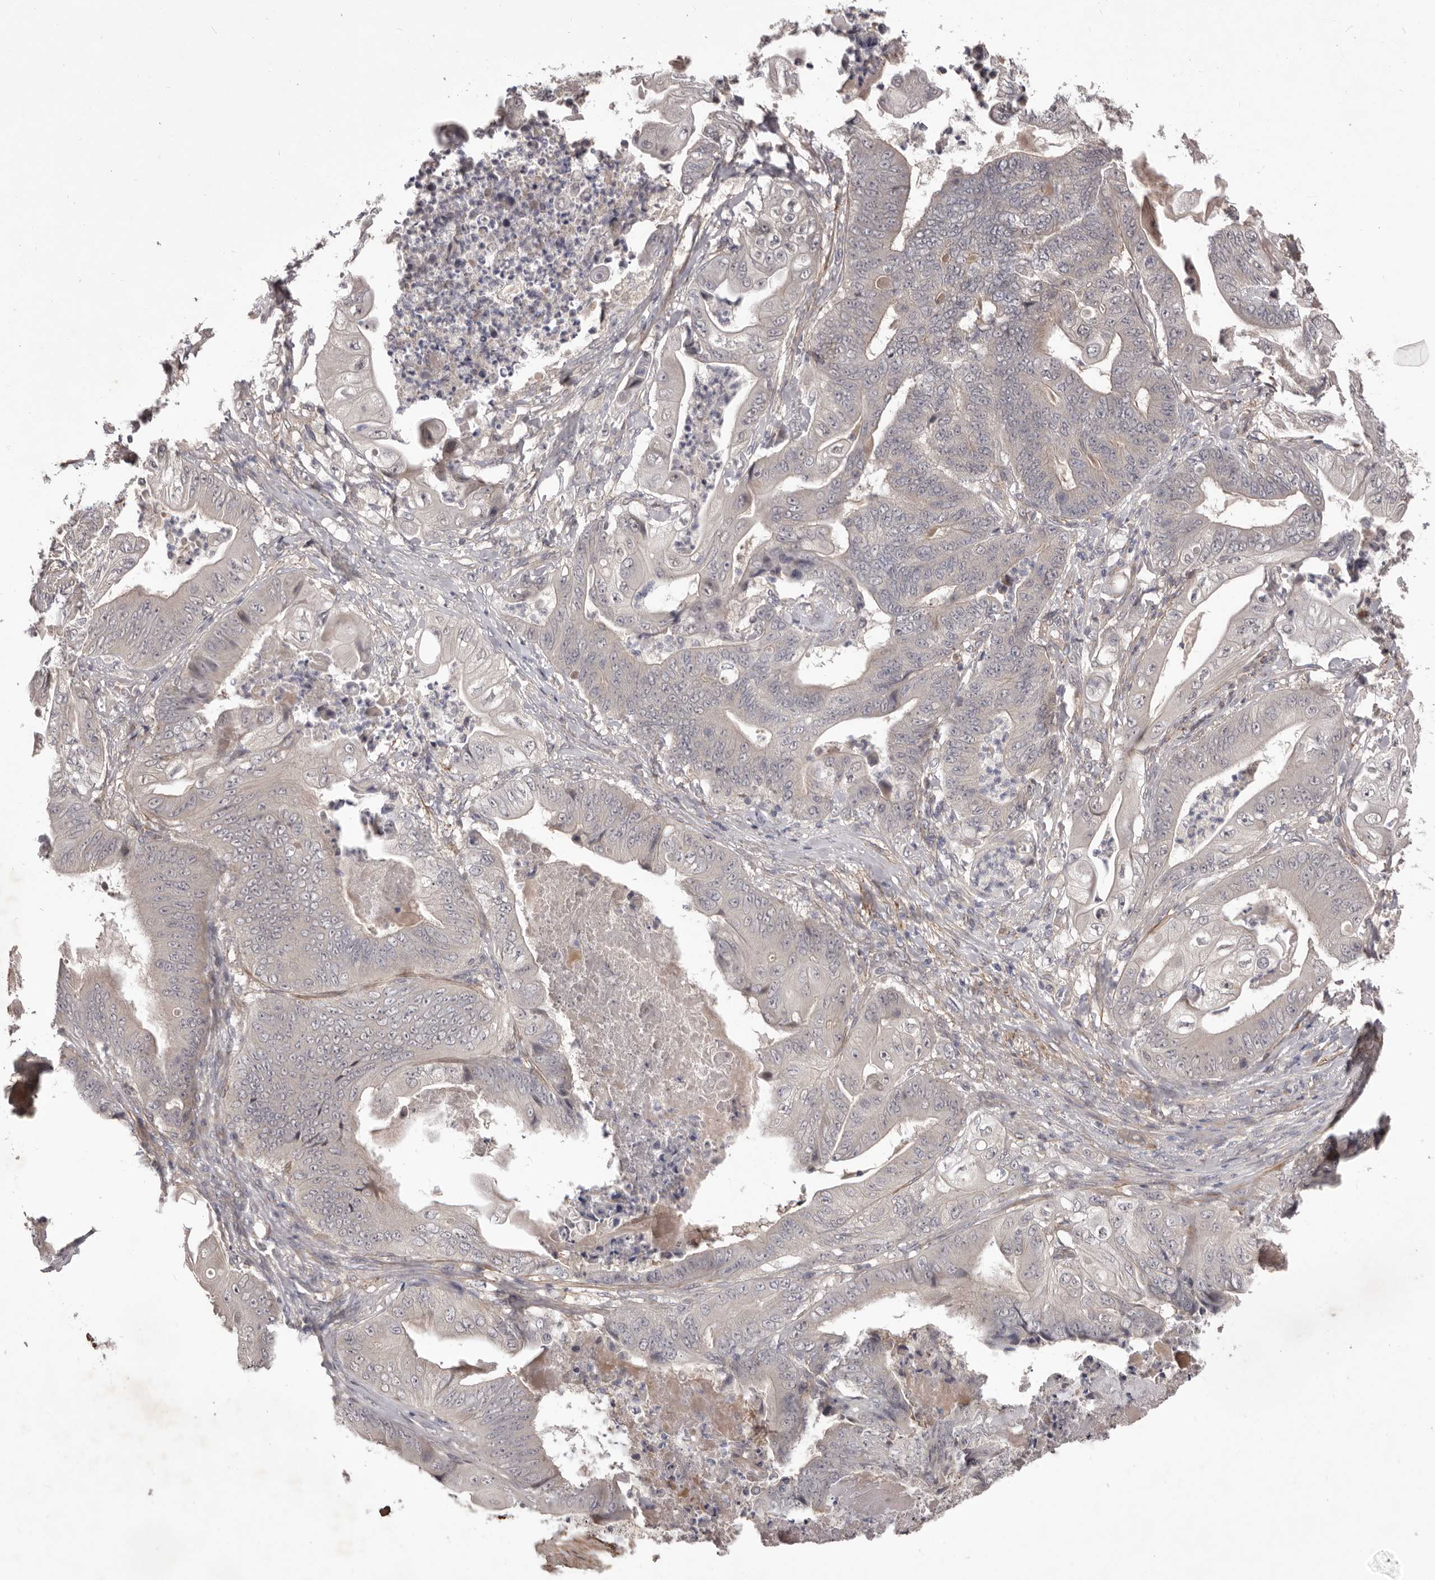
{"staining": {"intensity": "negative", "quantity": "none", "location": "none"}, "tissue": "stomach cancer", "cell_type": "Tumor cells", "image_type": "cancer", "snomed": [{"axis": "morphology", "description": "Adenocarcinoma, NOS"}, {"axis": "topography", "description": "Stomach"}], "caption": "This is an immunohistochemistry micrograph of stomach cancer (adenocarcinoma). There is no expression in tumor cells.", "gene": "HBS1L", "patient": {"sex": "female", "age": 73}}